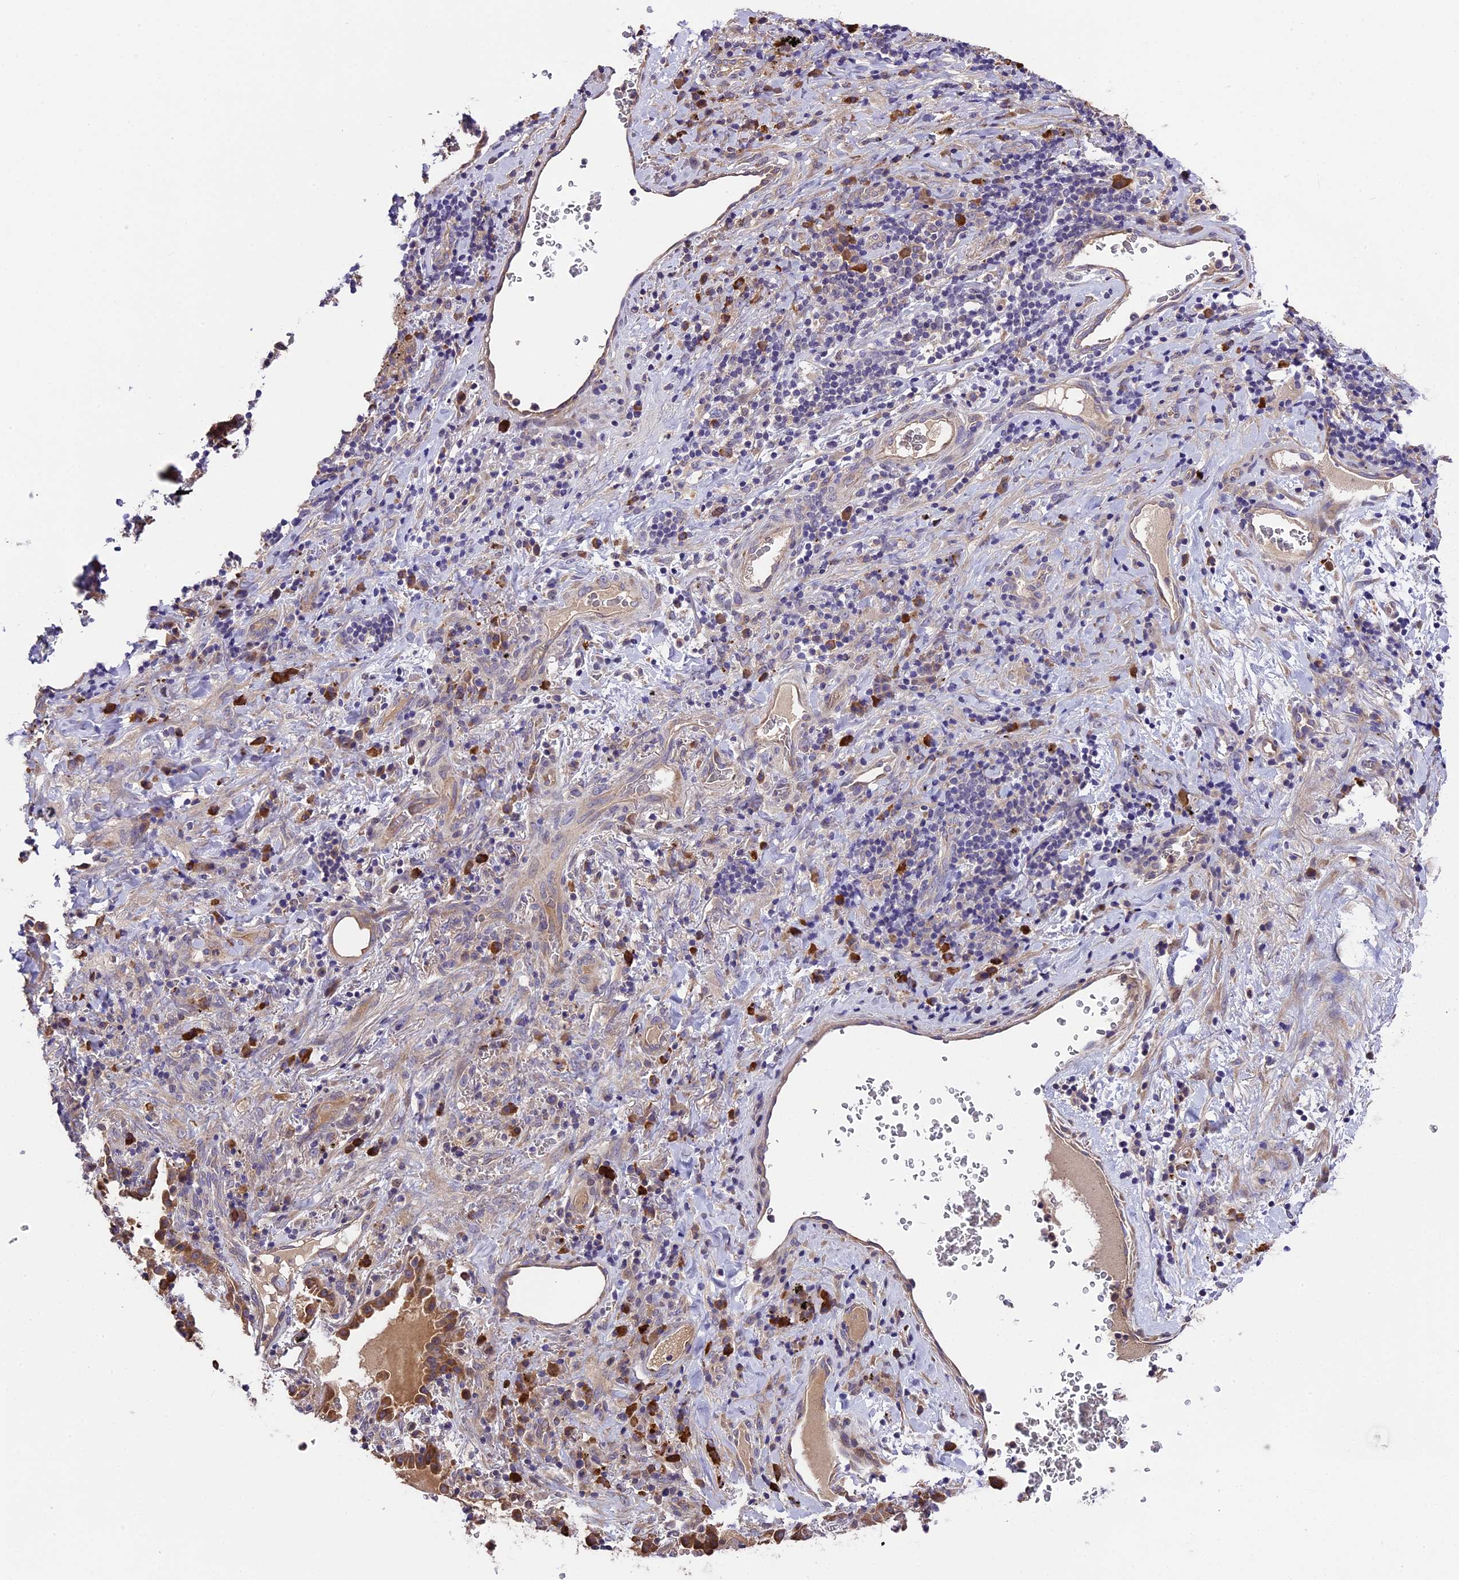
{"staining": {"intensity": "moderate", "quantity": ">75%", "location": "cytoplasmic/membranous"}, "tissue": "lung cancer", "cell_type": "Tumor cells", "image_type": "cancer", "snomed": [{"axis": "morphology", "description": "Squamous cell carcinoma, NOS"}, {"axis": "topography", "description": "Lung"}], "caption": "Tumor cells show moderate cytoplasmic/membranous expression in approximately >75% of cells in lung cancer. The protein is stained brown, and the nuclei are stained in blue (DAB IHC with brightfield microscopy, high magnification).", "gene": "ABCC10", "patient": {"sex": "female", "age": 63}}